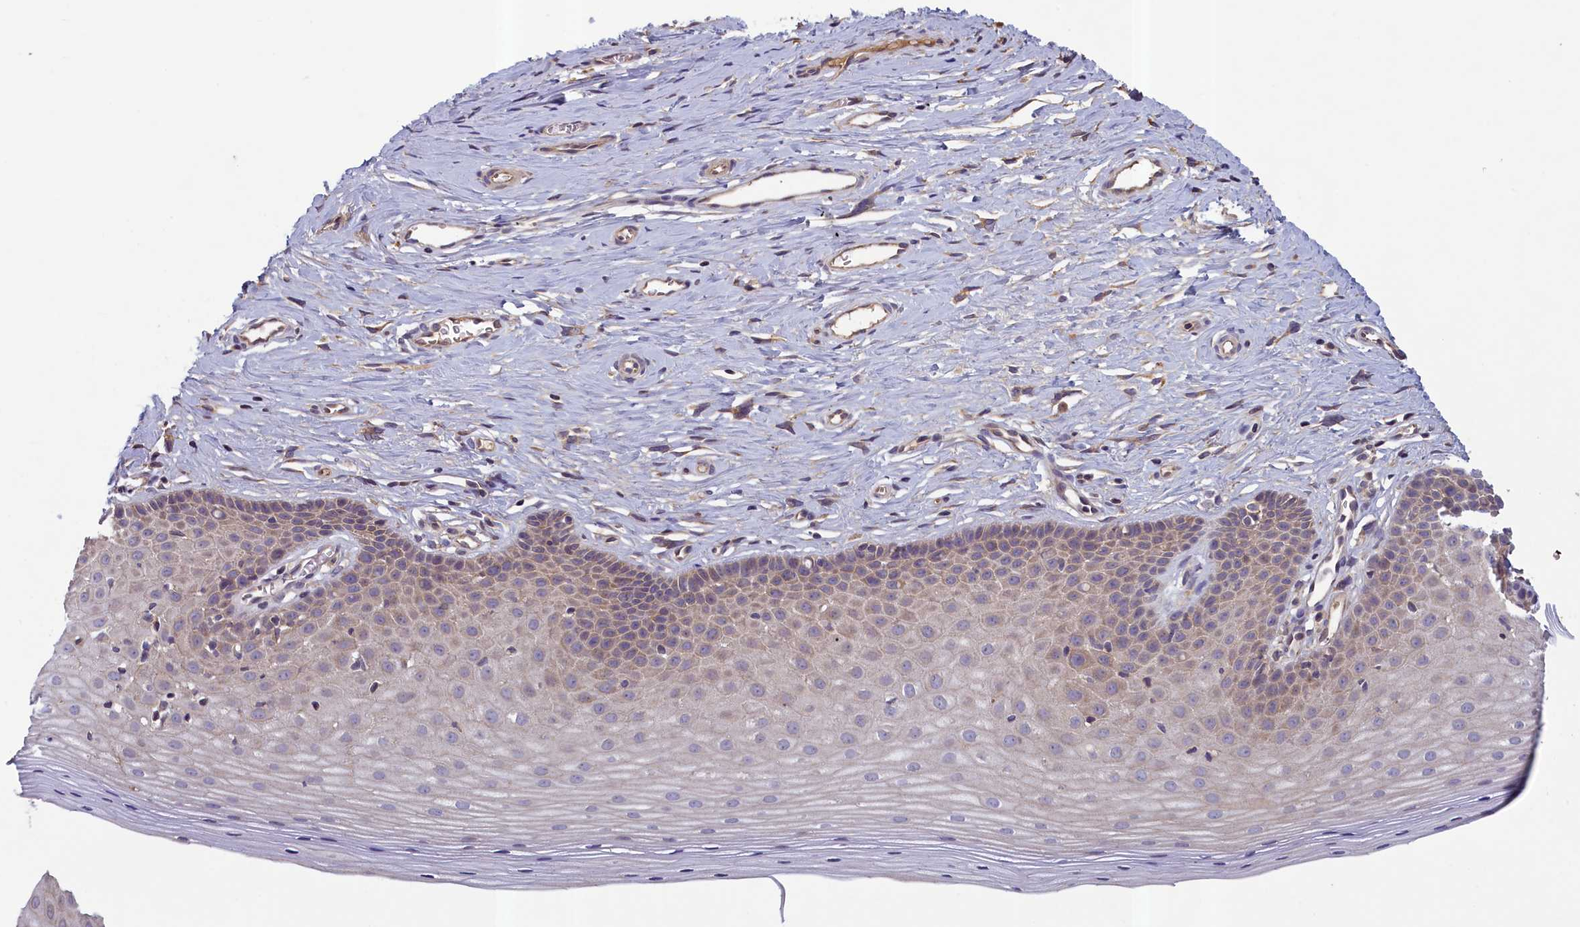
{"staining": {"intensity": "weak", "quantity": "25%-75%", "location": "cytoplasmic/membranous"}, "tissue": "cervix", "cell_type": "Glandular cells", "image_type": "normal", "snomed": [{"axis": "morphology", "description": "Normal tissue, NOS"}, {"axis": "topography", "description": "Cervix"}], "caption": "Immunohistochemistry (IHC) of unremarkable cervix displays low levels of weak cytoplasmic/membranous positivity in about 25%-75% of glandular cells. The staining was performed using DAB, with brown indicating positive protein expression. Nuclei are stained blue with hematoxylin.", "gene": "NUBP1", "patient": {"sex": "female", "age": 36}}